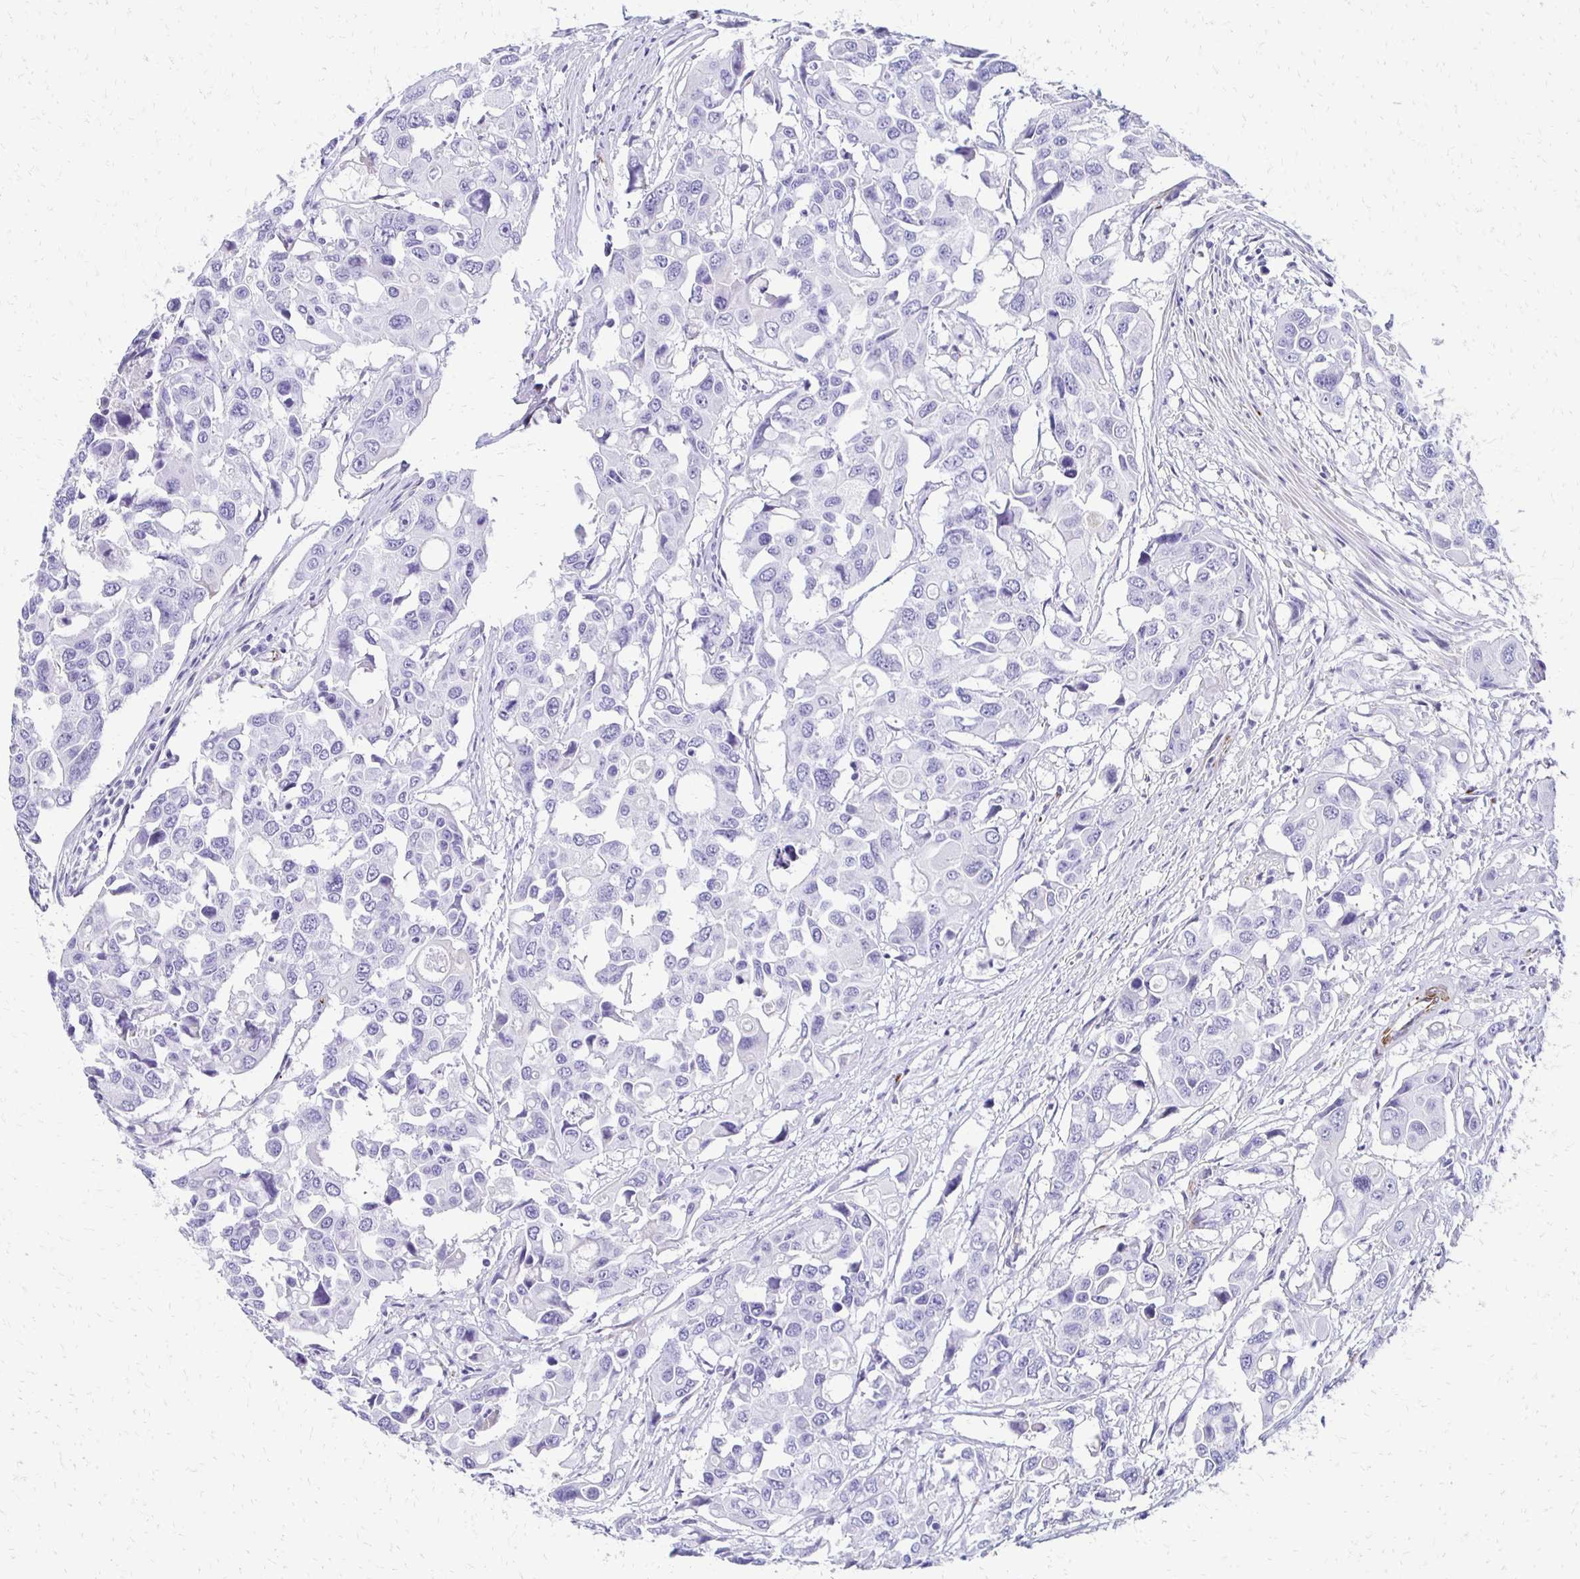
{"staining": {"intensity": "negative", "quantity": "none", "location": "none"}, "tissue": "colorectal cancer", "cell_type": "Tumor cells", "image_type": "cancer", "snomed": [{"axis": "morphology", "description": "Adenocarcinoma, NOS"}, {"axis": "topography", "description": "Colon"}], "caption": "Immunohistochemistry (IHC) histopathology image of neoplastic tissue: adenocarcinoma (colorectal) stained with DAB displays no significant protein positivity in tumor cells.", "gene": "TMEM54", "patient": {"sex": "male", "age": 77}}